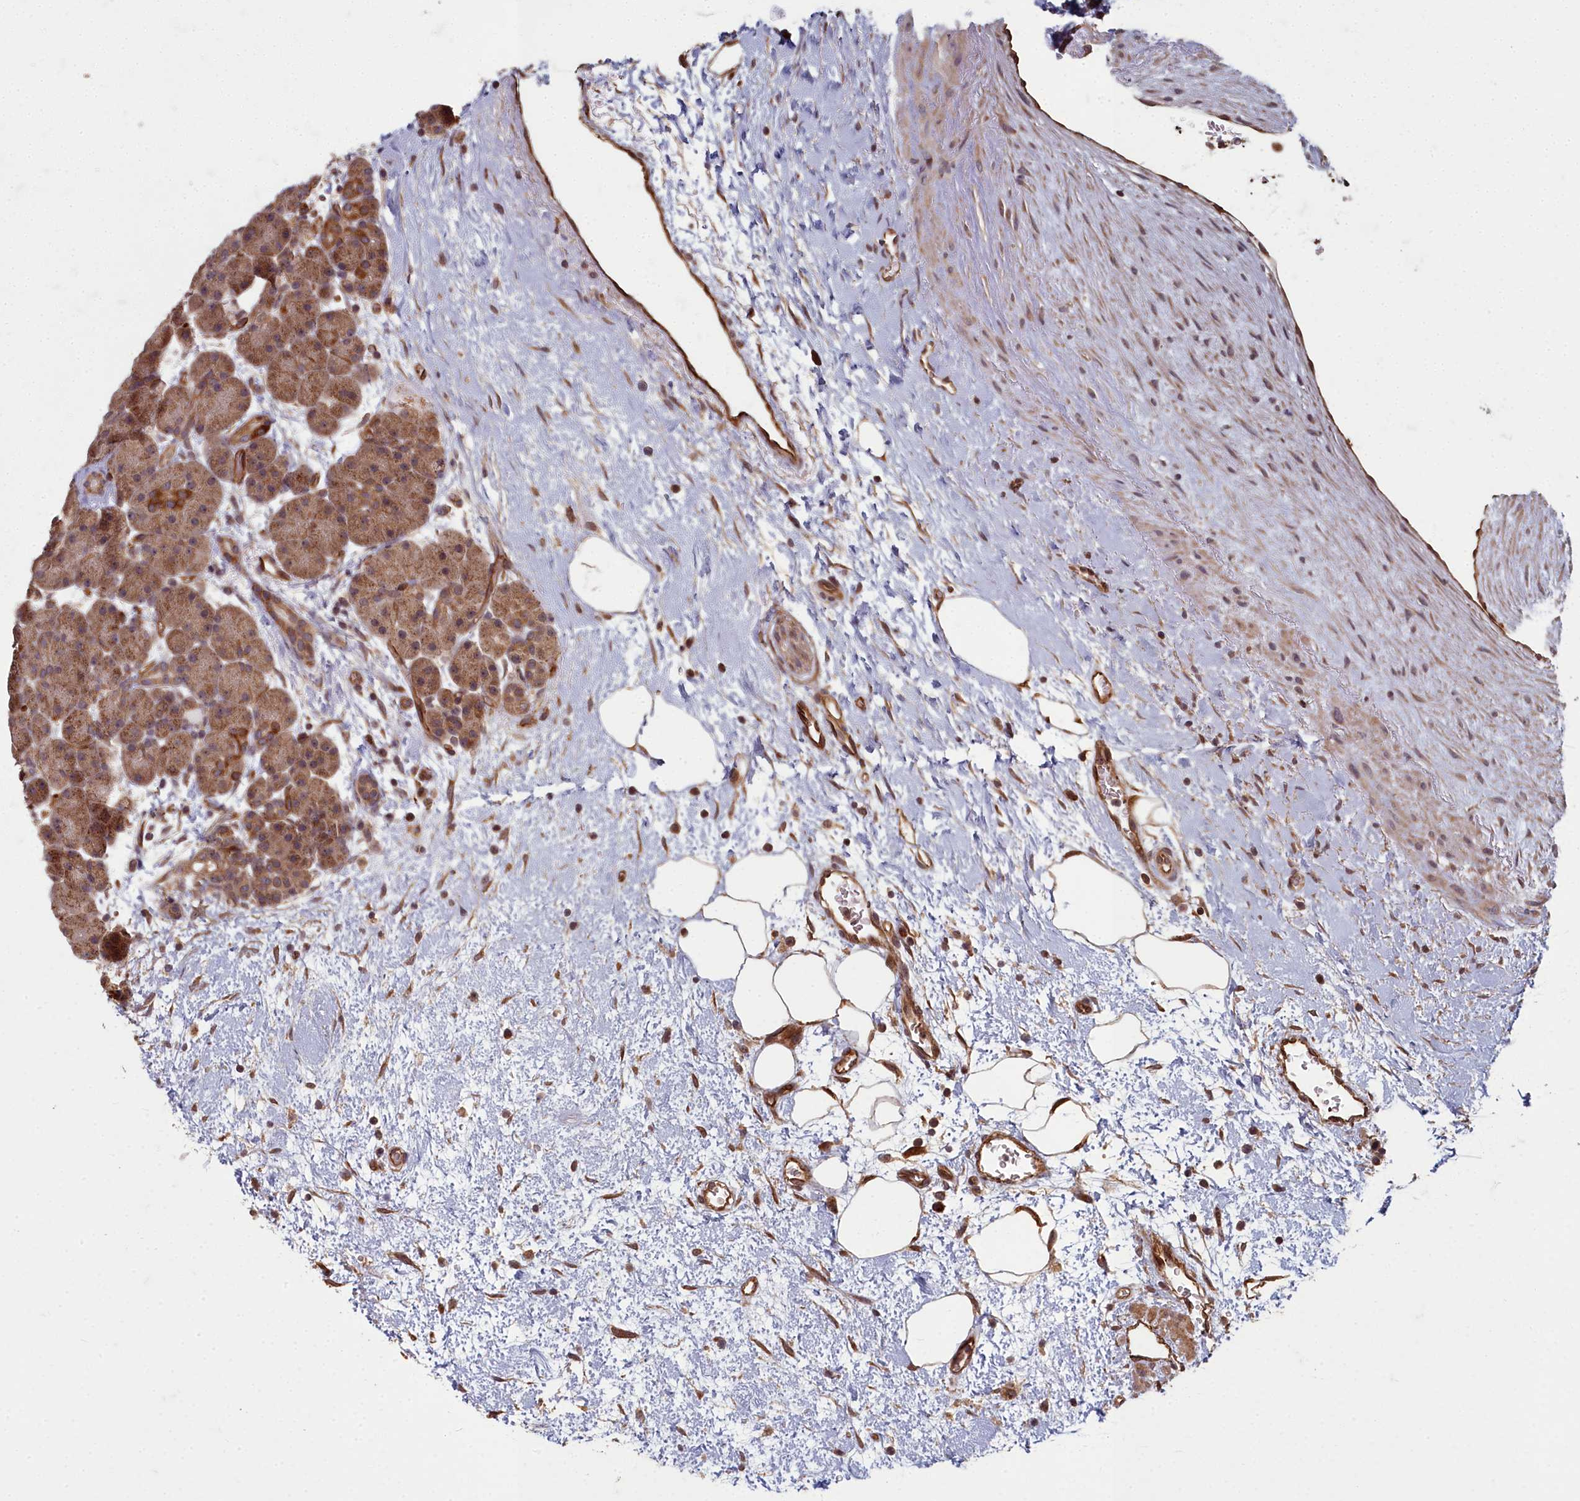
{"staining": {"intensity": "moderate", "quantity": ">75%", "location": "cytoplasmic/membranous"}, "tissue": "pancreas", "cell_type": "Exocrine glandular cells", "image_type": "normal", "snomed": [{"axis": "morphology", "description": "Normal tissue, NOS"}, {"axis": "topography", "description": "Pancreas"}], "caption": "Immunohistochemistry image of unremarkable pancreas stained for a protein (brown), which demonstrates medium levels of moderate cytoplasmic/membranous expression in approximately >75% of exocrine glandular cells.", "gene": "TSPYL4", "patient": {"sex": "male", "age": 66}}